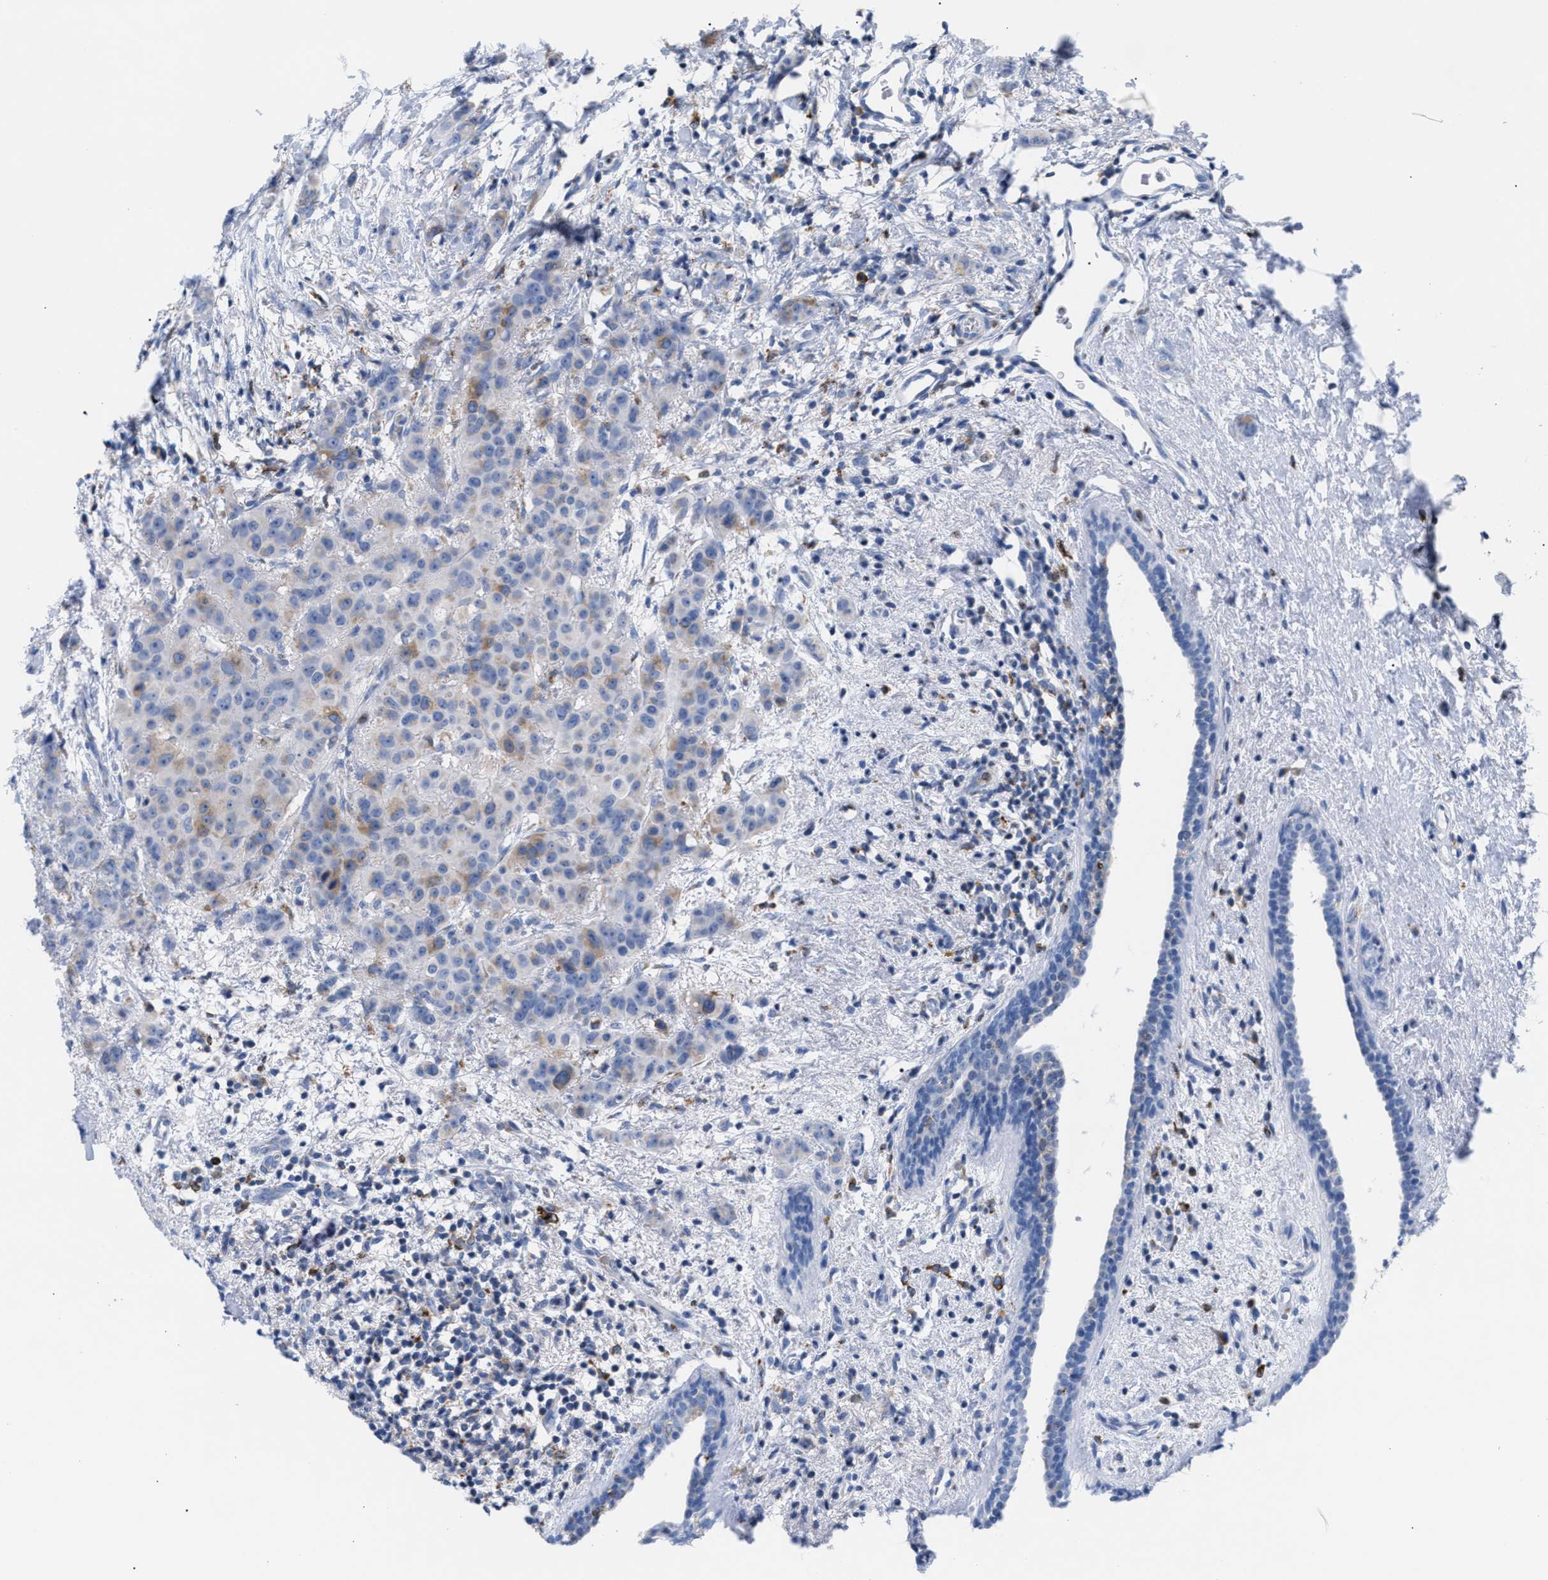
{"staining": {"intensity": "weak", "quantity": "<25%", "location": "cytoplasmic/membranous"}, "tissue": "breast cancer", "cell_type": "Tumor cells", "image_type": "cancer", "snomed": [{"axis": "morphology", "description": "Normal tissue, NOS"}, {"axis": "morphology", "description": "Duct carcinoma"}, {"axis": "topography", "description": "Breast"}], "caption": "This is an immunohistochemistry (IHC) image of human intraductal carcinoma (breast). There is no expression in tumor cells.", "gene": "TACC3", "patient": {"sex": "female", "age": 40}}